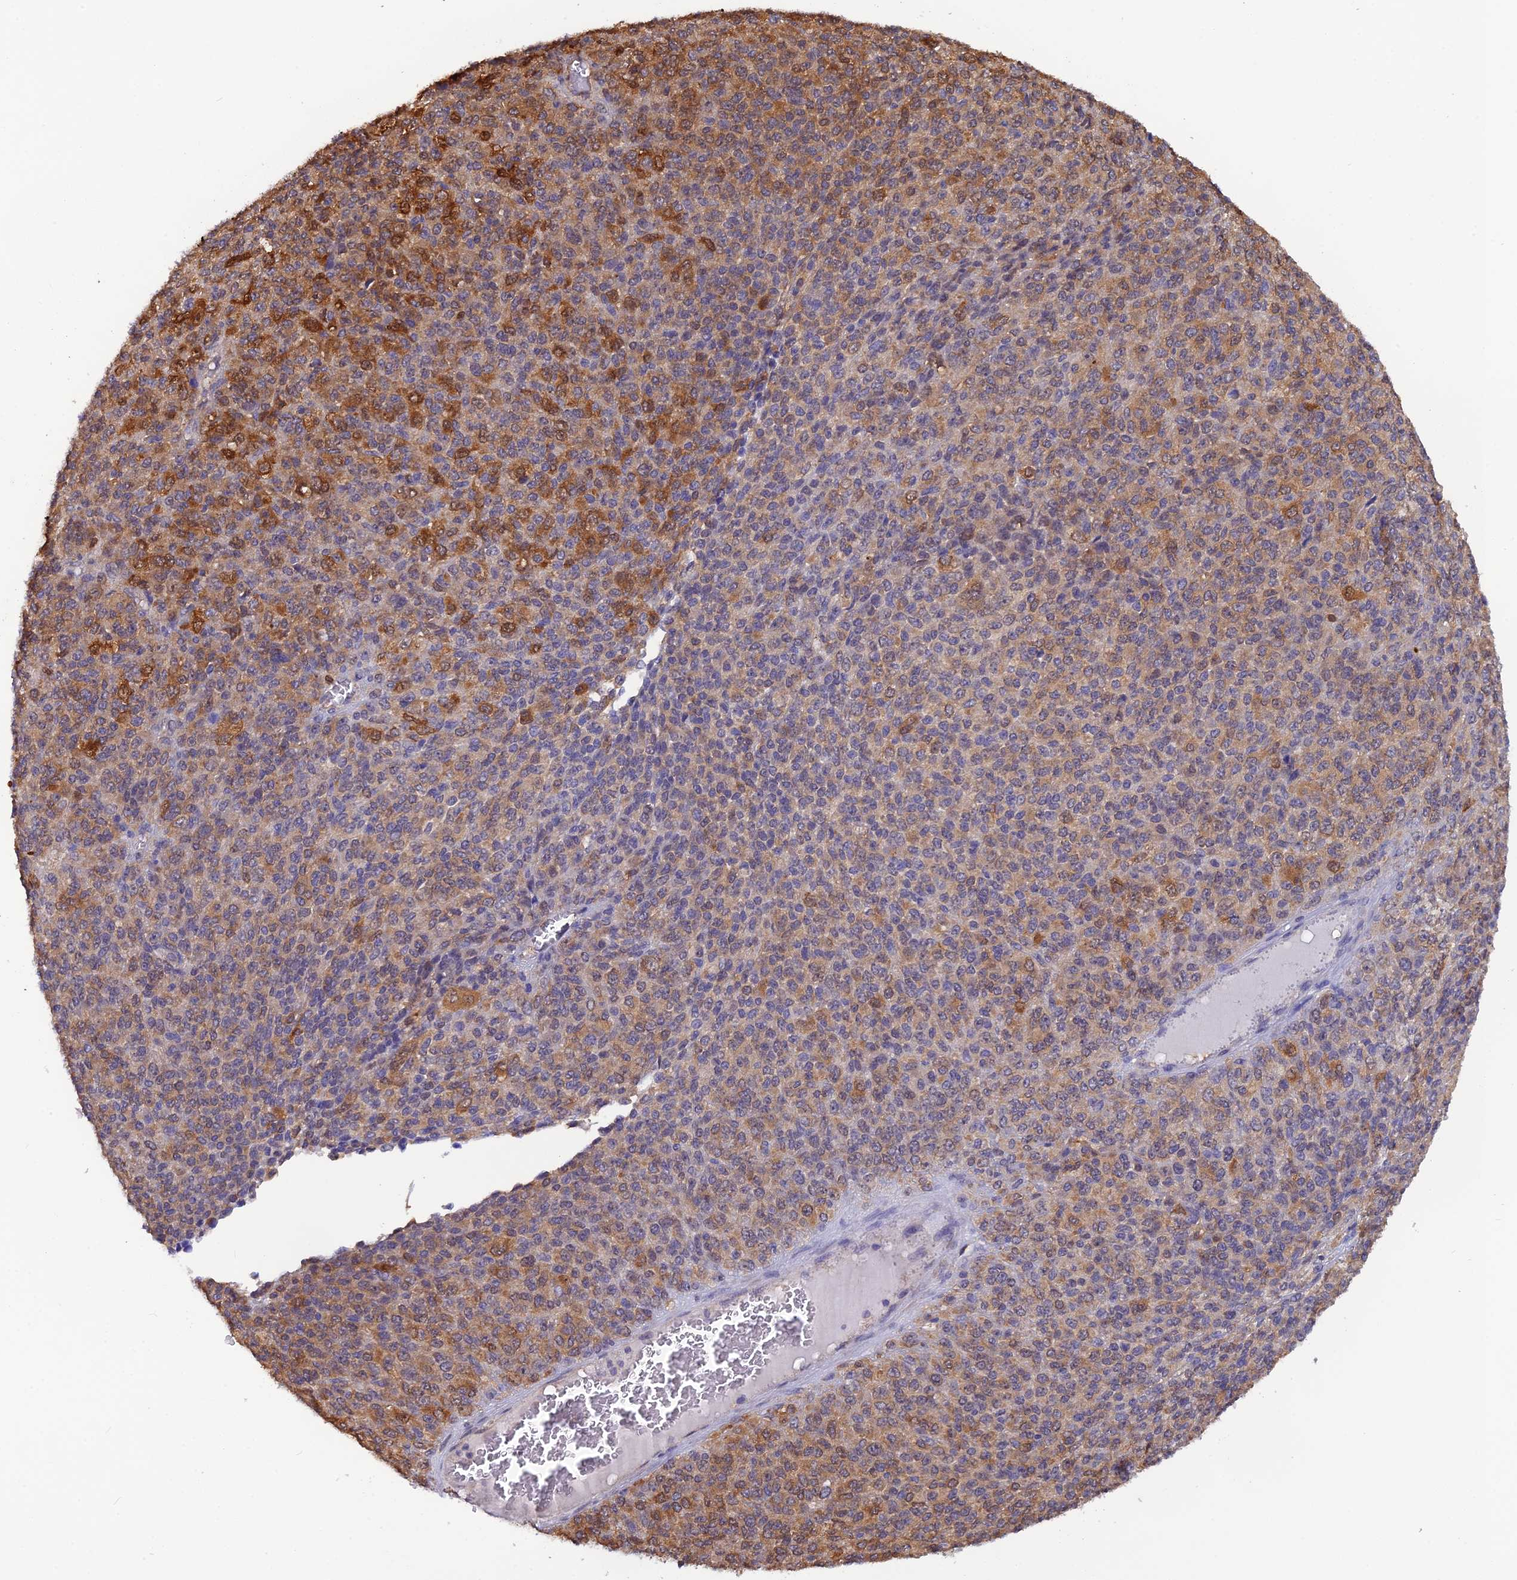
{"staining": {"intensity": "moderate", "quantity": "25%-75%", "location": "cytoplasmic/membranous,nuclear"}, "tissue": "melanoma", "cell_type": "Tumor cells", "image_type": "cancer", "snomed": [{"axis": "morphology", "description": "Malignant melanoma, Metastatic site"}, {"axis": "topography", "description": "Brain"}], "caption": "Melanoma was stained to show a protein in brown. There is medium levels of moderate cytoplasmic/membranous and nuclear expression in about 25%-75% of tumor cells. (DAB = brown stain, brightfield microscopy at high magnification).", "gene": "HINT1", "patient": {"sex": "female", "age": 56}}